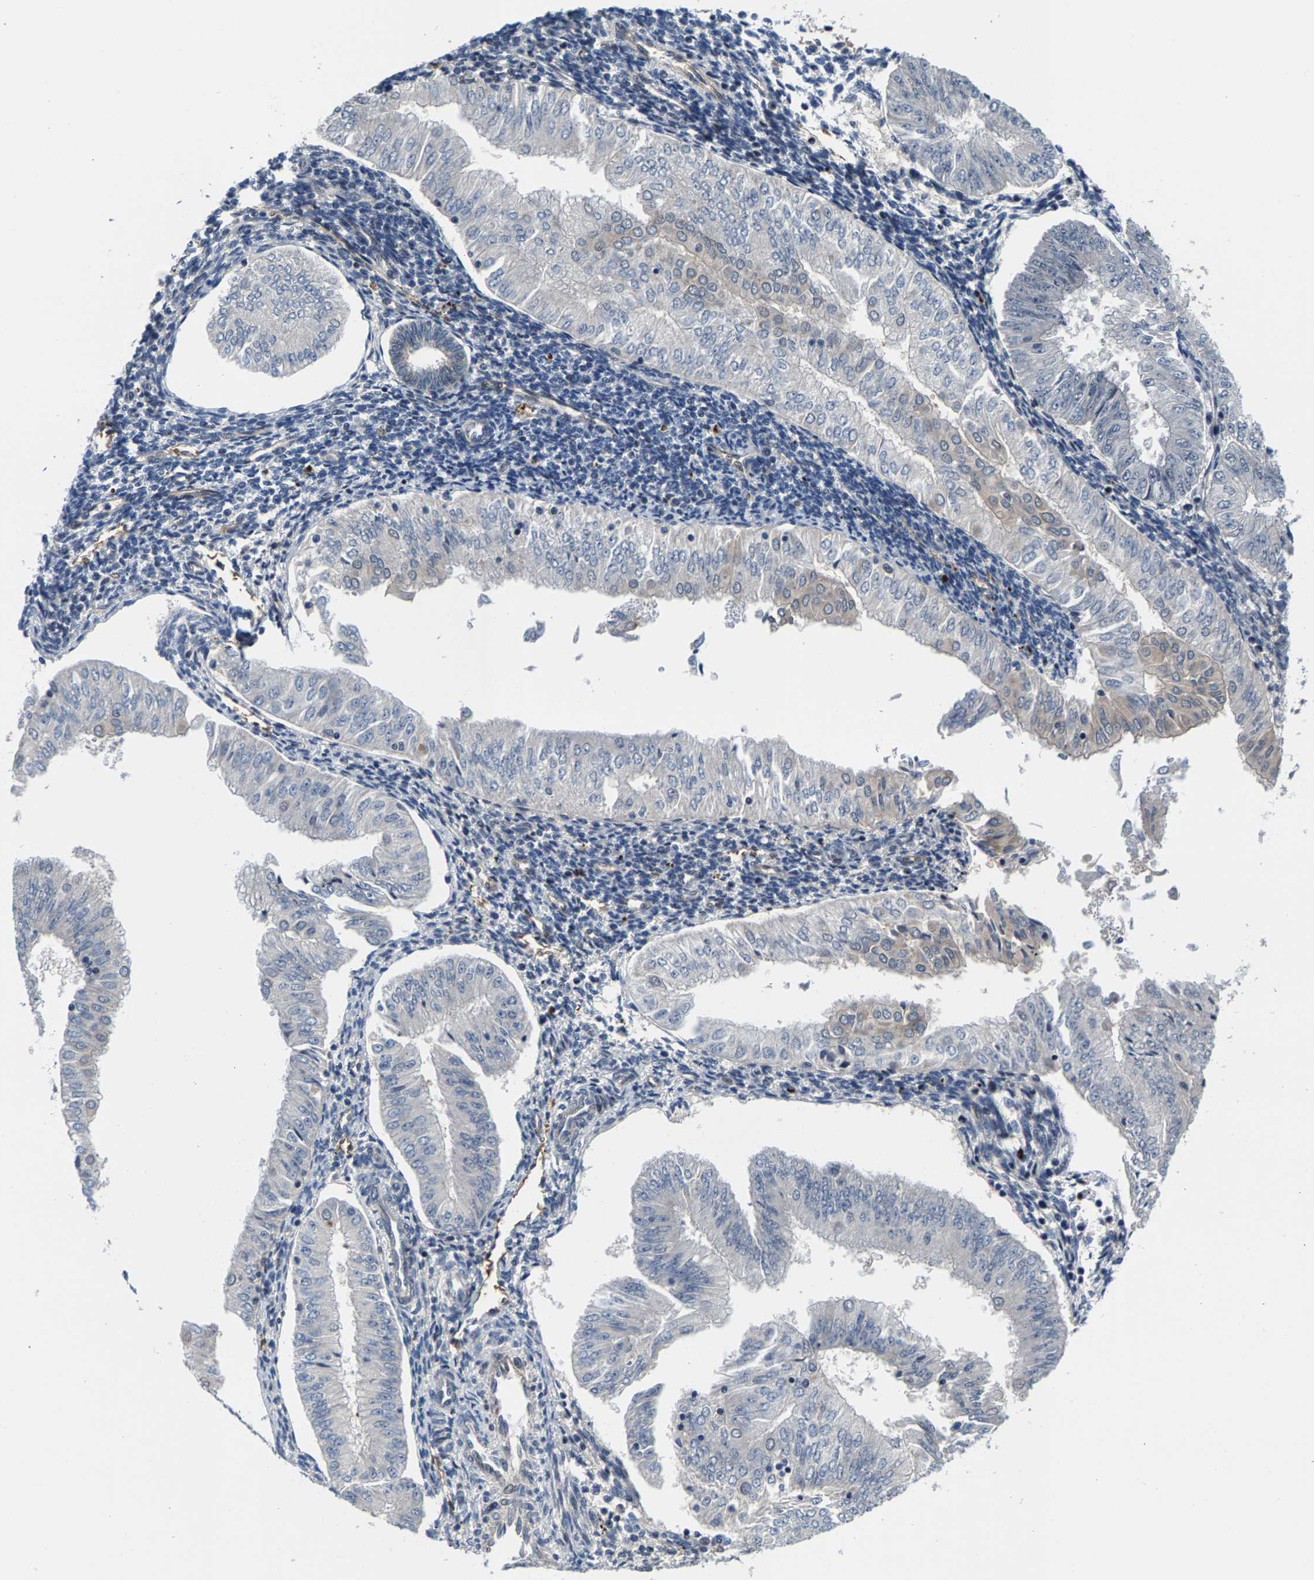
{"staining": {"intensity": "negative", "quantity": "none", "location": "none"}, "tissue": "endometrial cancer", "cell_type": "Tumor cells", "image_type": "cancer", "snomed": [{"axis": "morphology", "description": "Normal tissue, NOS"}, {"axis": "morphology", "description": "Adenocarcinoma, NOS"}, {"axis": "topography", "description": "Endometrium"}], "caption": "This is an immunohistochemistry image of human adenocarcinoma (endometrial). There is no staining in tumor cells.", "gene": "GTPBP10", "patient": {"sex": "female", "age": 53}}